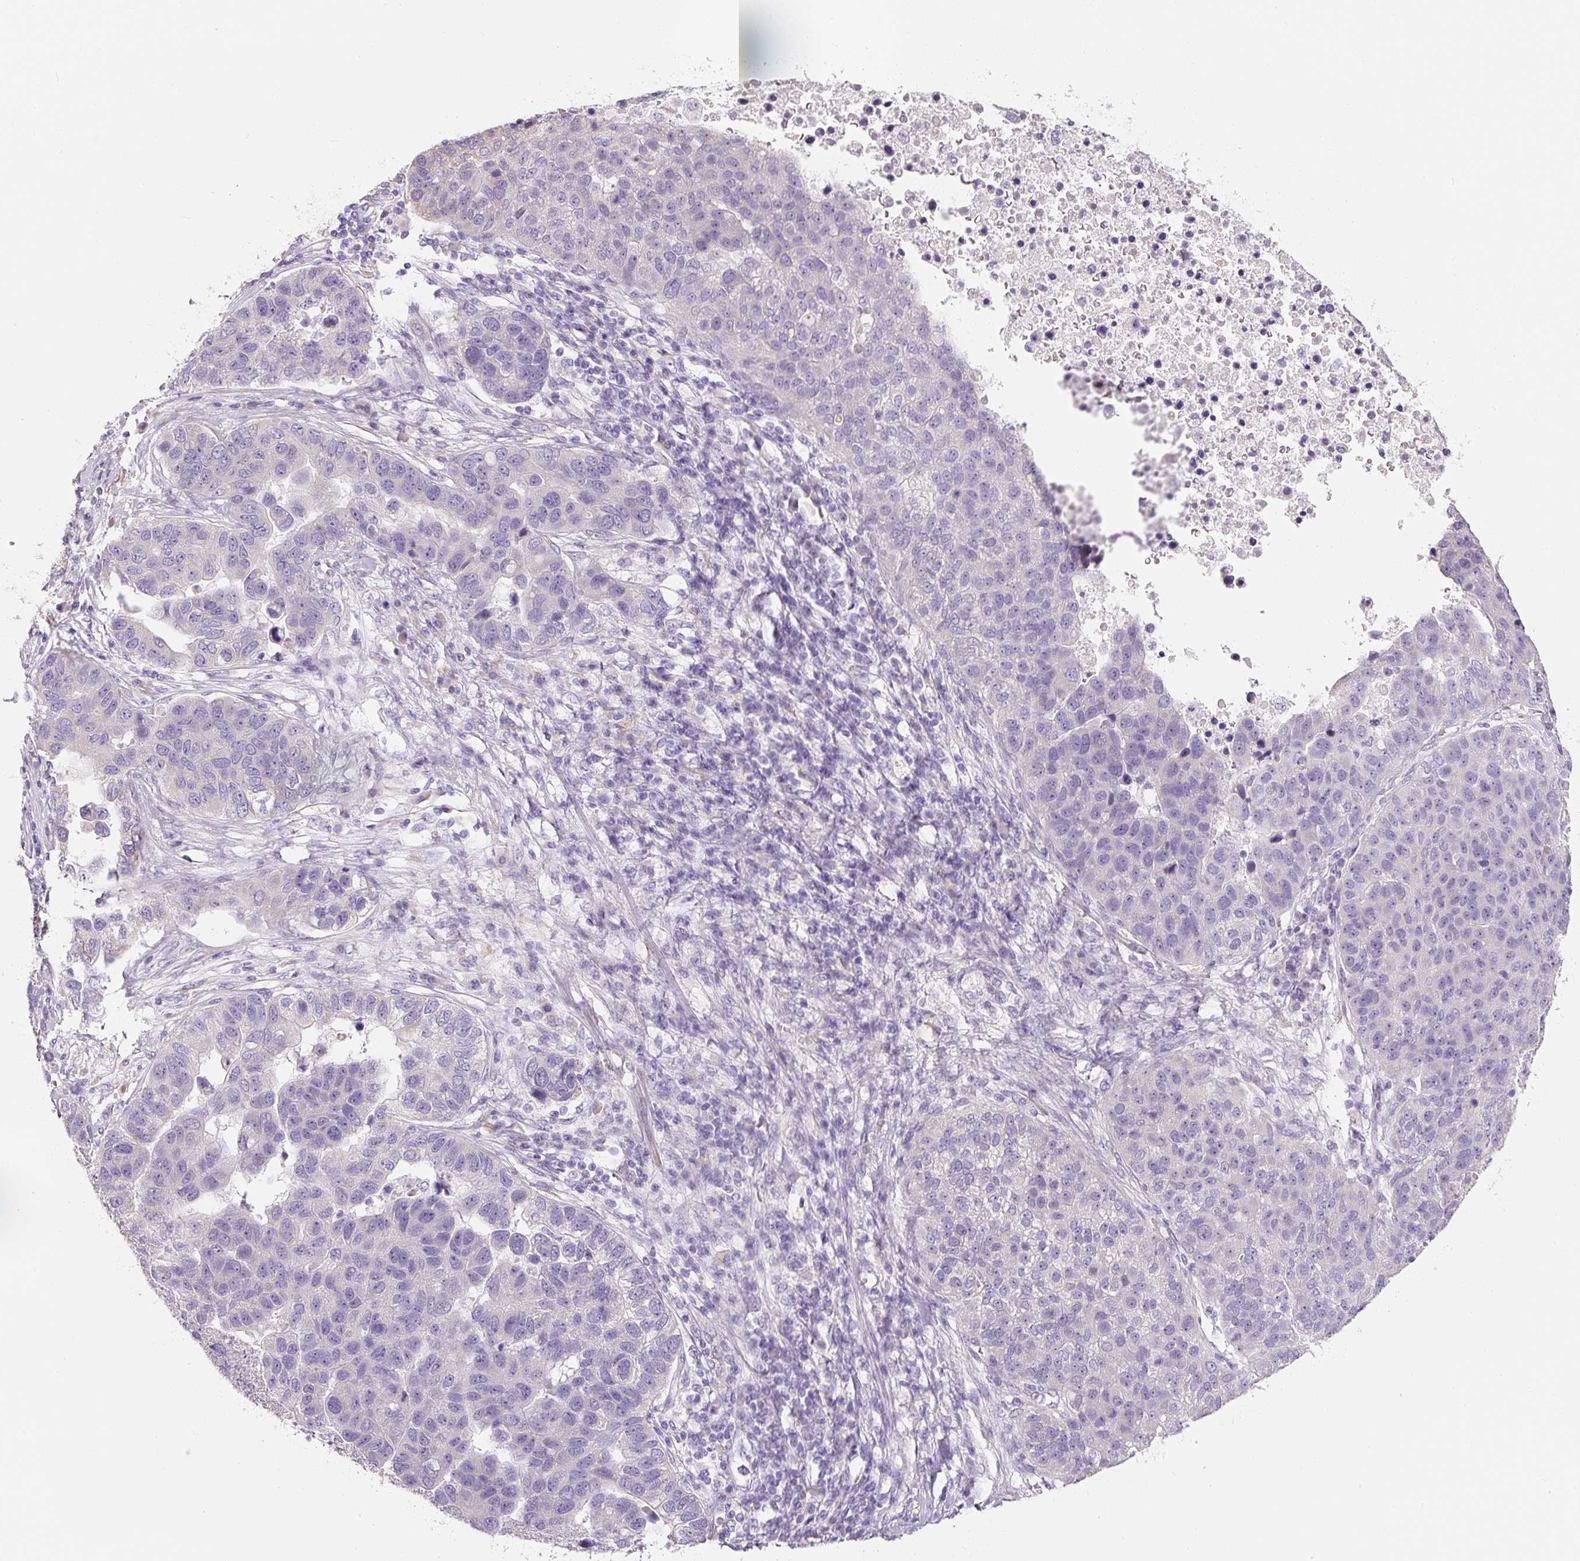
{"staining": {"intensity": "negative", "quantity": "none", "location": "none"}, "tissue": "pancreatic cancer", "cell_type": "Tumor cells", "image_type": "cancer", "snomed": [{"axis": "morphology", "description": "Adenocarcinoma, NOS"}, {"axis": "topography", "description": "Pancreas"}], "caption": "High magnification brightfield microscopy of pancreatic adenocarcinoma stained with DAB (brown) and counterstained with hematoxylin (blue): tumor cells show no significant expression.", "gene": "PWWP3B", "patient": {"sex": "female", "age": 61}}